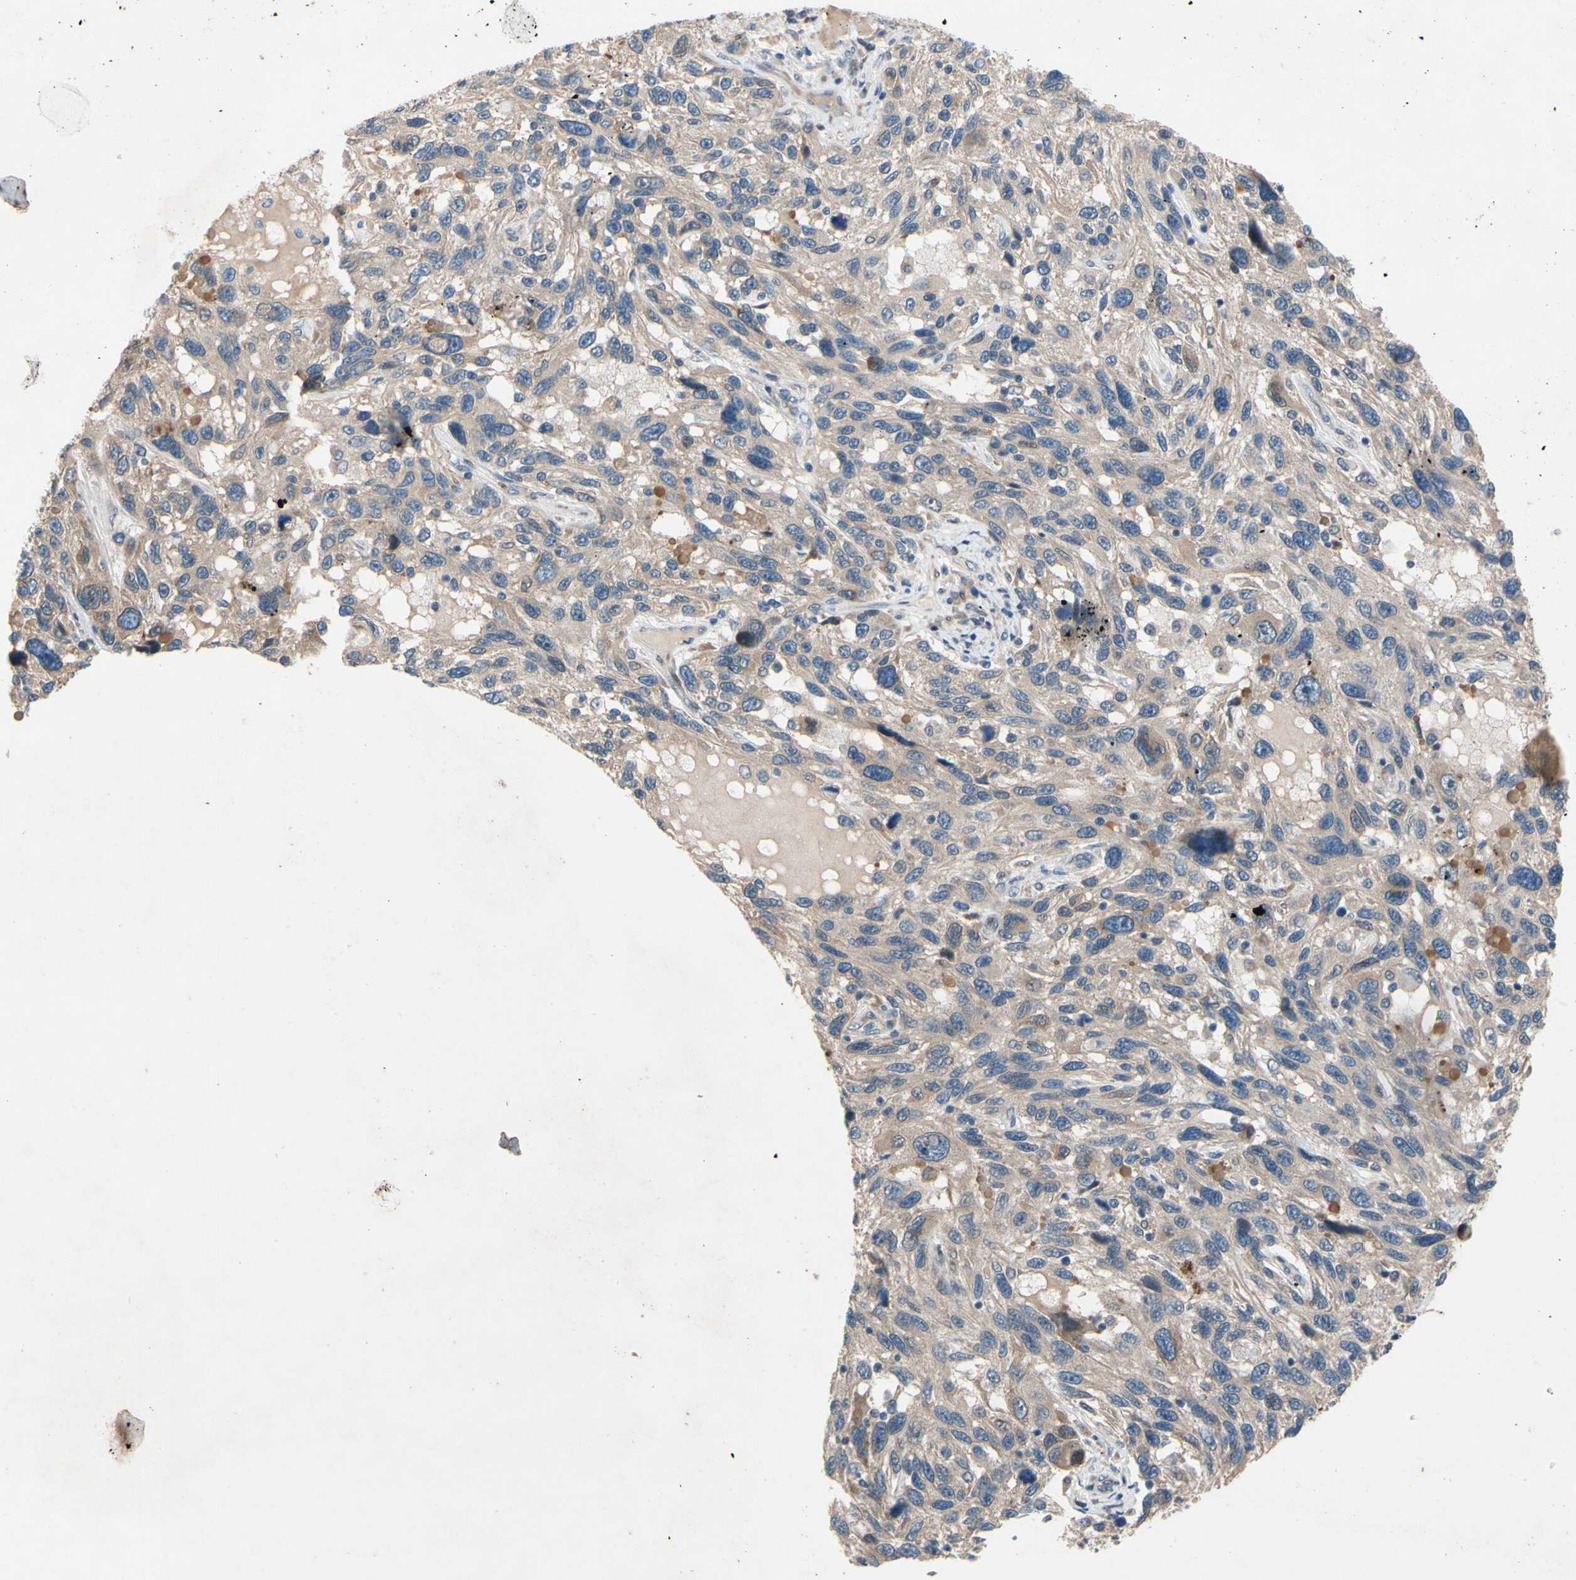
{"staining": {"intensity": "weak", "quantity": ">75%", "location": "cytoplasmic/membranous"}, "tissue": "melanoma", "cell_type": "Tumor cells", "image_type": "cancer", "snomed": [{"axis": "morphology", "description": "Malignant melanoma, NOS"}, {"axis": "topography", "description": "Skin"}], "caption": "A low amount of weak cytoplasmic/membranous expression is identified in approximately >75% of tumor cells in malignant melanoma tissue.", "gene": "PRXL2A", "patient": {"sex": "male", "age": 53}}